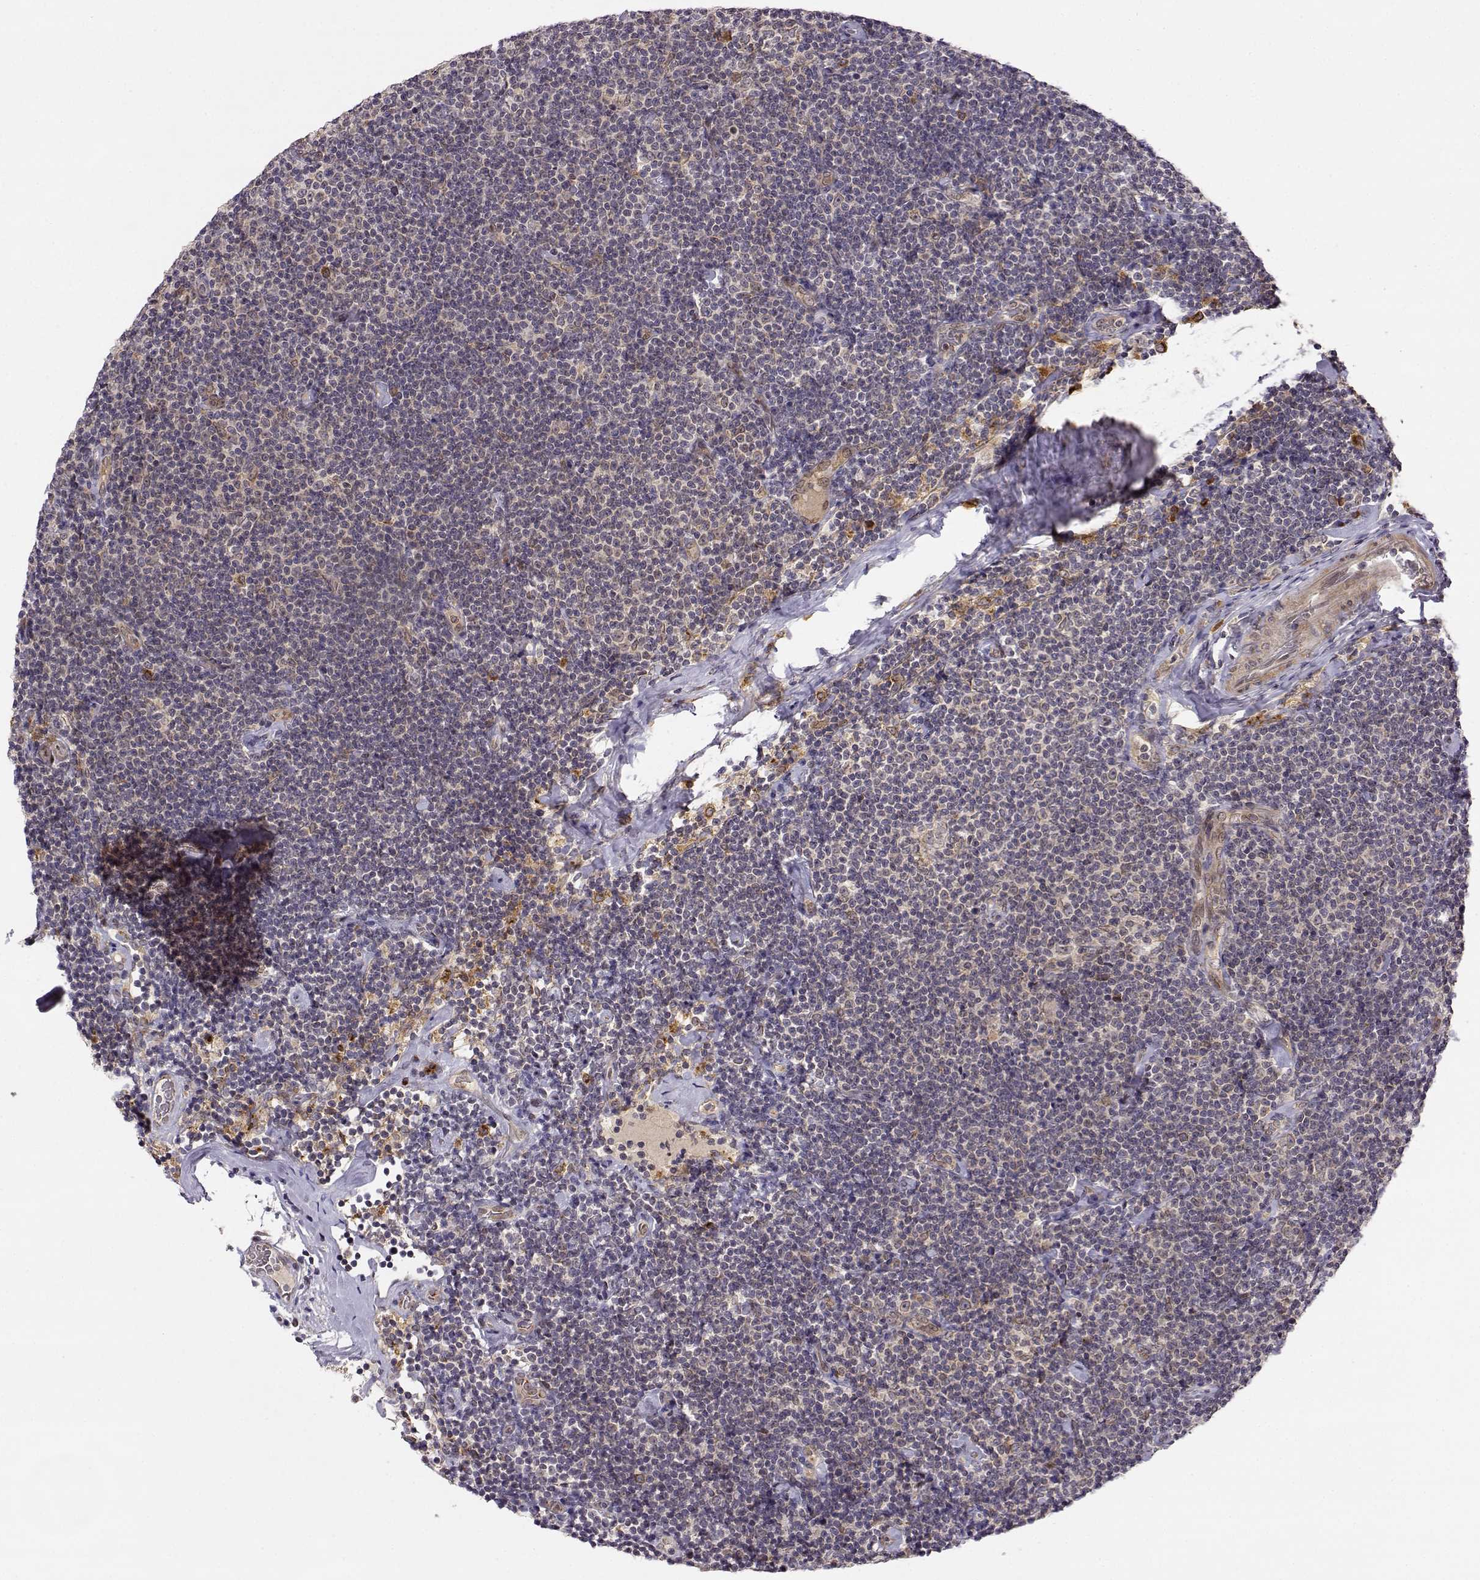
{"staining": {"intensity": "negative", "quantity": "none", "location": "none"}, "tissue": "lymphoma", "cell_type": "Tumor cells", "image_type": "cancer", "snomed": [{"axis": "morphology", "description": "Malignant lymphoma, non-Hodgkin's type, Low grade"}, {"axis": "topography", "description": "Lymph node"}], "caption": "Immunohistochemistry (IHC) image of neoplastic tissue: human lymphoma stained with DAB reveals no significant protein staining in tumor cells.", "gene": "ERGIC2", "patient": {"sex": "male", "age": 81}}